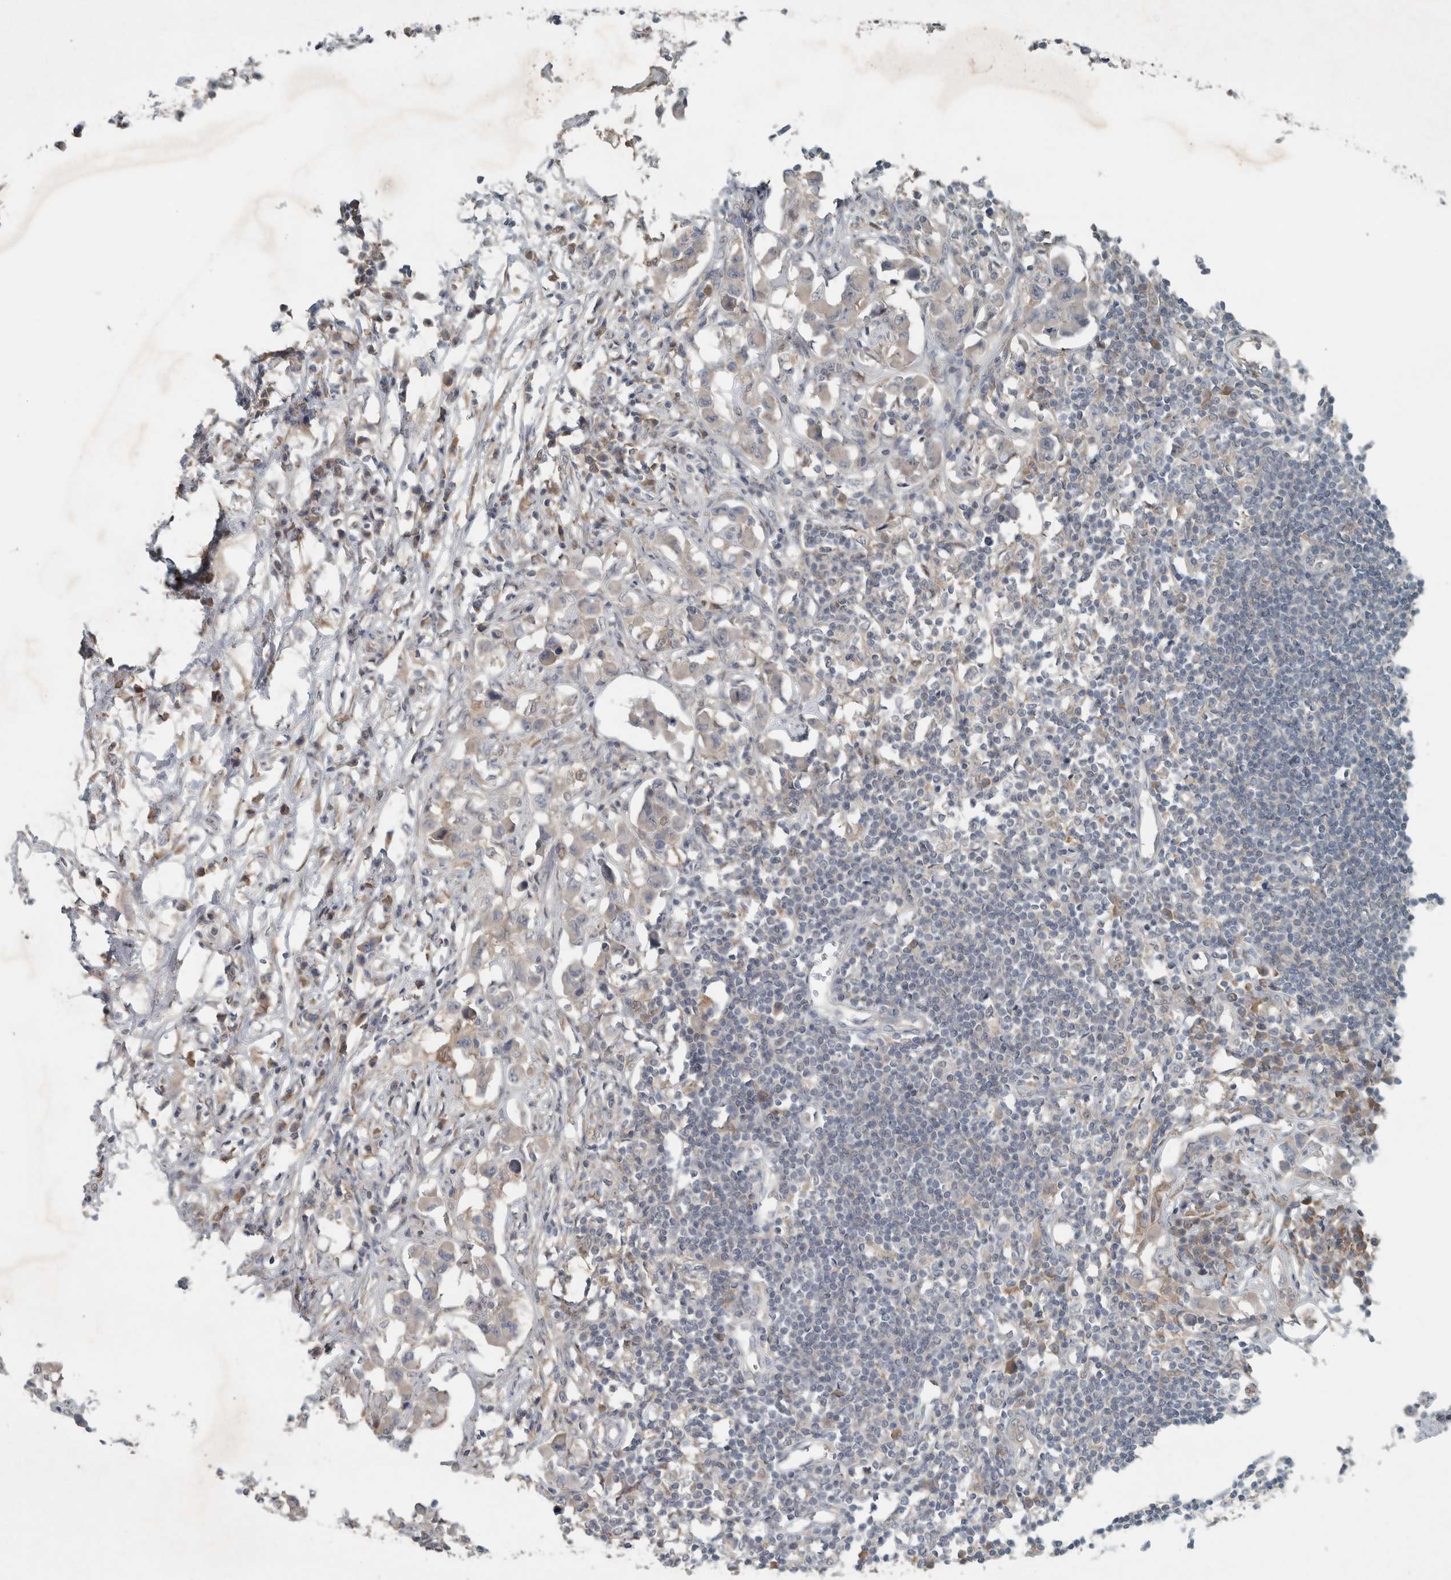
{"staining": {"intensity": "moderate", "quantity": "<25%", "location": "cytoplasmic/membranous"}, "tissue": "lymph node", "cell_type": "Germinal center cells", "image_type": "normal", "snomed": [{"axis": "morphology", "description": "Normal tissue, NOS"}, {"axis": "morphology", "description": "Malignant melanoma, Metastatic site"}, {"axis": "topography", "description": "Lymph node"}], "caption": "A brown stain highlights moderate cytoplasmic/membranous expression of a protein in germinal center cells of benign human lymph node. (Stains: DAB (3,3'-diaminobenzidine) in brown, nuclei in blue, Microscopy: brightfield microscopy at high magnification).", "gene": "ENSG00000285245", "patient": {"sex": "male", "age": 41}}